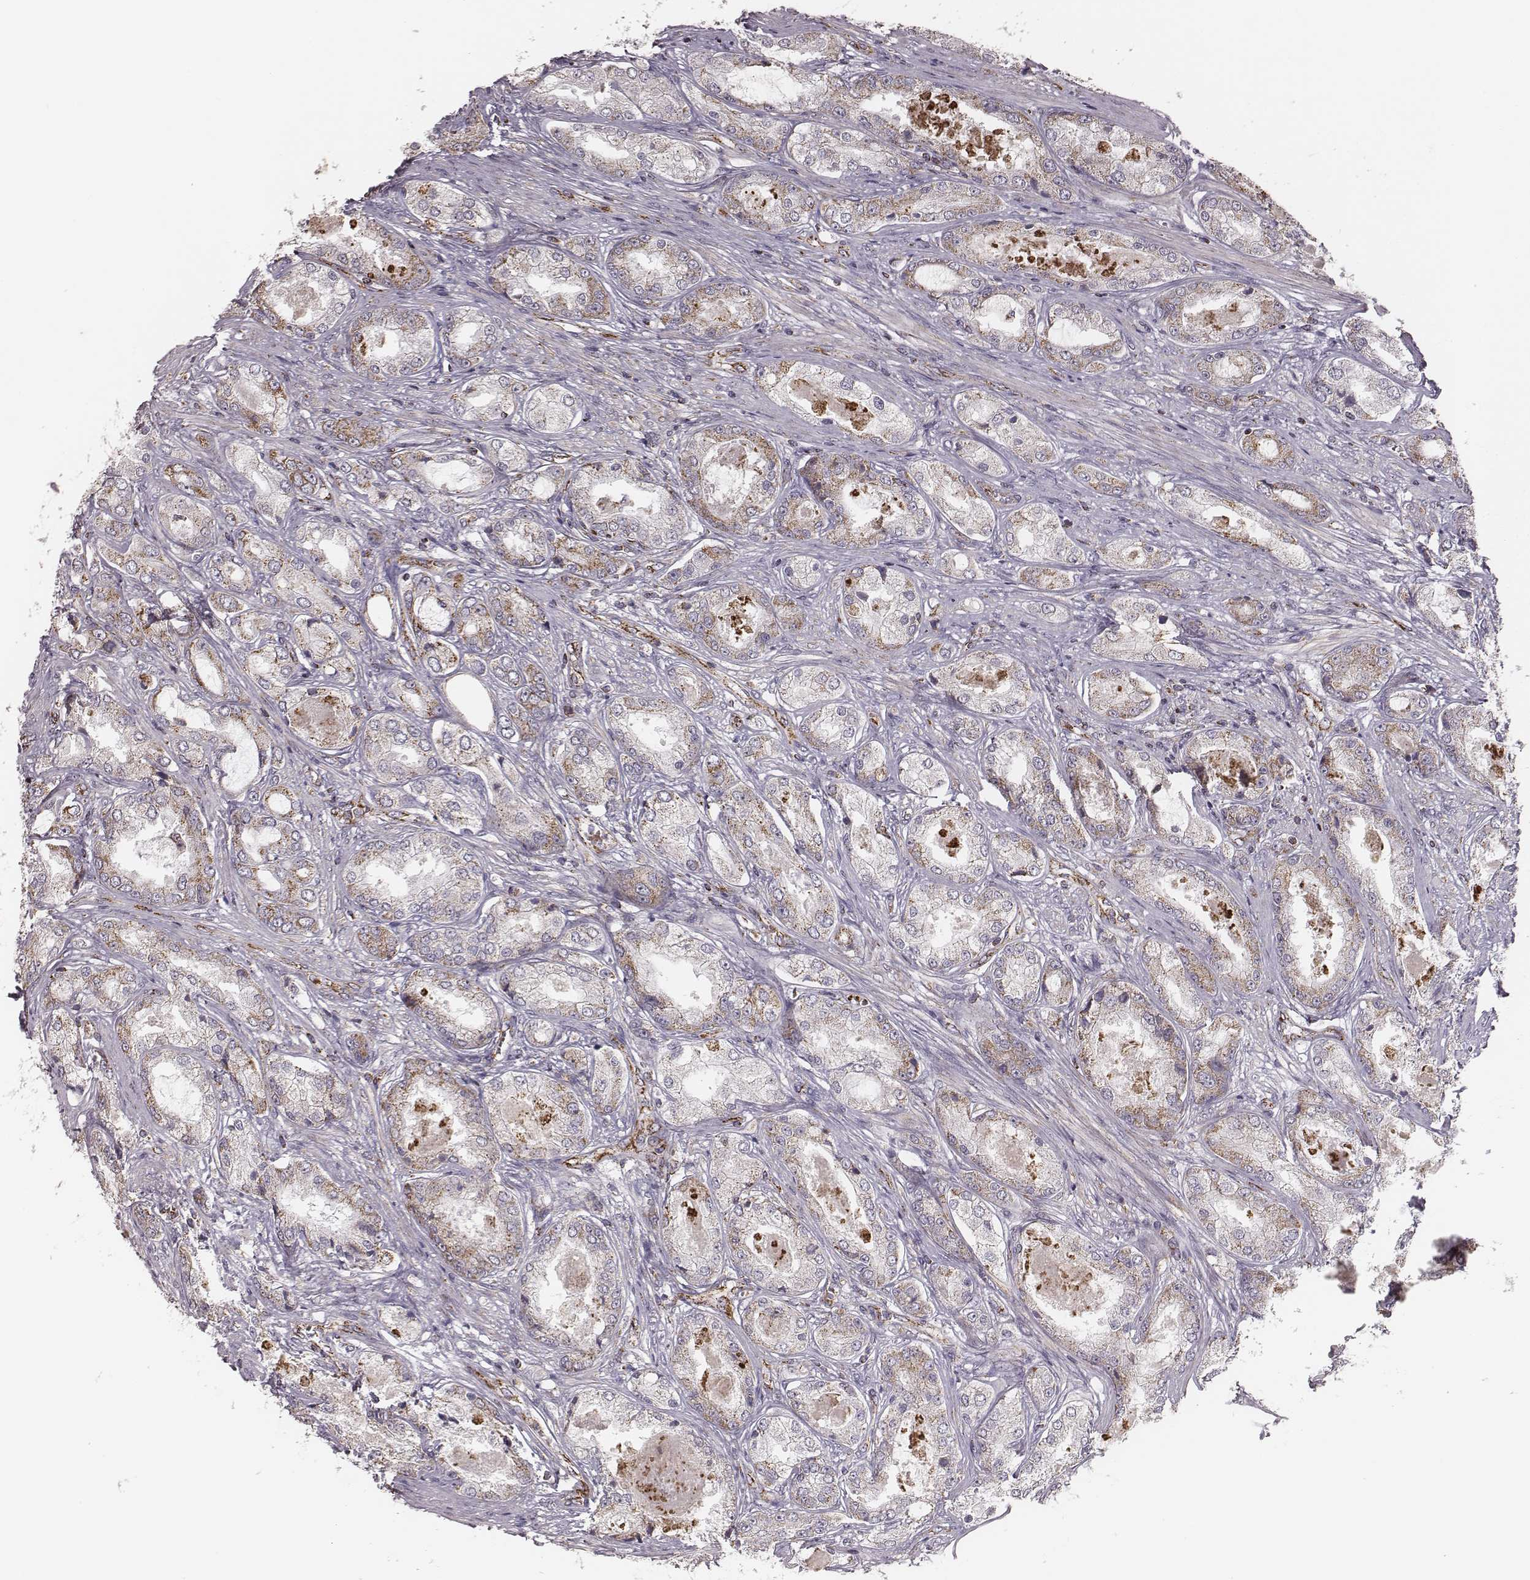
{"staining": {"intensity": "moderate", "quantity": "25%-75%", "location": "cytoplasmic/membranous"}, "tissue": "prostate cancer", "cell_type": "Tumor cells", "image_type": "cancer", "snomed": [{"axis": "morphology", "description": "Adenocarcinoma, Low grade"}, {"axis": "topography", "description": "Prostate"}], "caption": "Low-grade adenocarcinoma (prostate) was stained to show a protein in brown. There is medium levels of moderate cytoplasmic/membranous staining in about 25%-75% of tumor cells.", "gene": "TUFM", "patient": {"sex": "male", "age": 68}}